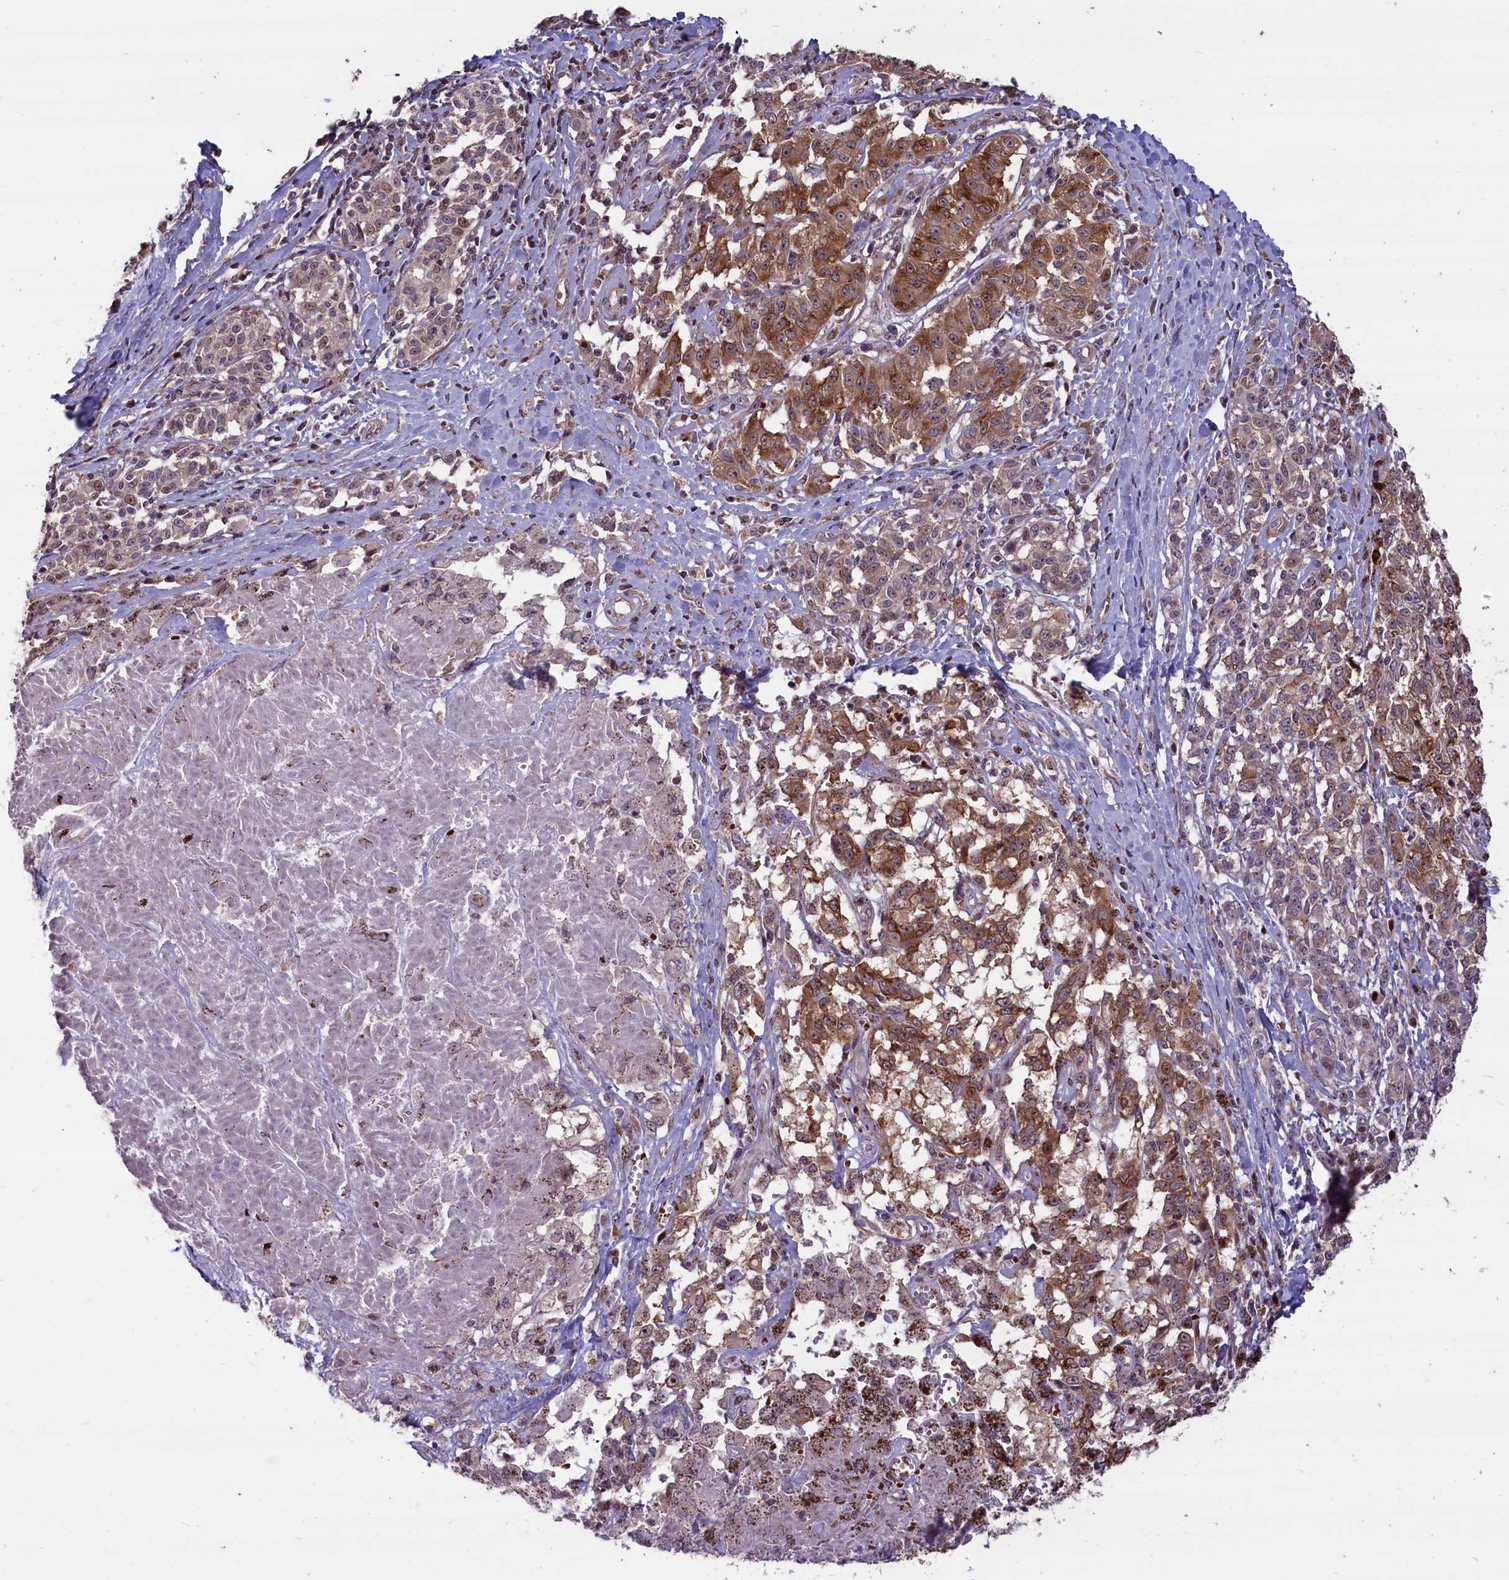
{"staining": {"intensity": "moderate", "quantity": ">75%", "location": "cytoplasmic/membranous,nuclear"}, "tissue": "melanoma", "cell_type": "Tumor cells", "image_type": "cancer", "snomed": [{"axis": "morphology", "description": "Malignant melanoma, NOS"}, {"axis": "topography", "description": "Skin"}], "caption": "The image reveals a brown stain indicating the presence of a protein in the cytoplasmic/membranous and nuclear of tumor cells in malignant melanoma. (DAB IHC, brown staining for protein, blue staining for nuclei).", "gene": "SHFL", "patient": {"sex": "female", "age": 72}}